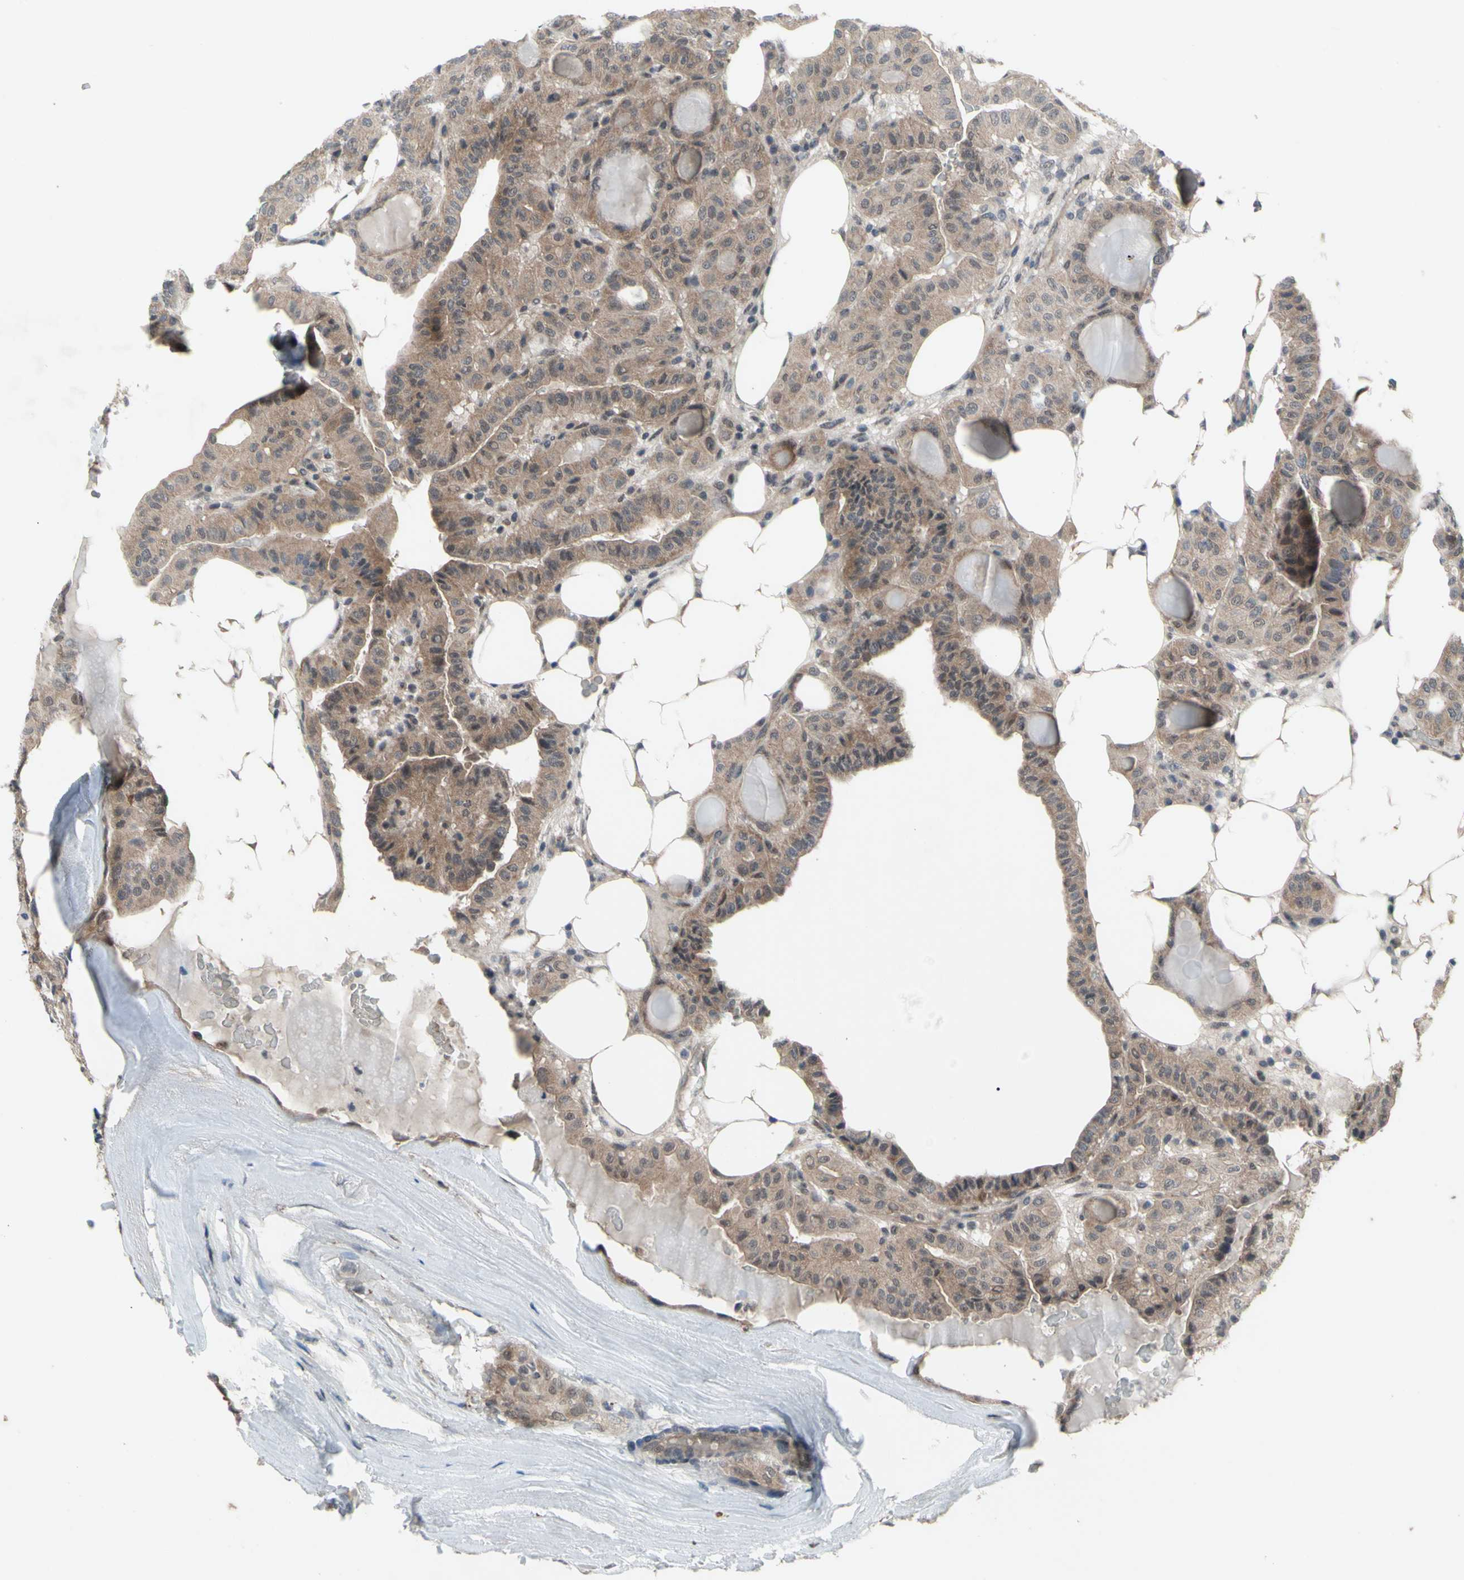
{"staining": {"intensity": "weak", "quantity": ">75%", "location": "cytoplasmic/membranous"}, "tissue": "thyroid cancer", "cell_type": "Tumor cells", "image_type": "cancer", "snomed": [{"axis": "morphology", "description": "Papillary adenocarcinoma, NOS"}, {"axis": "topography", "description": "Thyroid gland"}], "caption": "Weak cytoplasmic/membranous protein positivity is present in about >75% of tumor cells in thyroid cancer (papillary adenocarcinoma).", "gene": "TRDMT1", "patient": {"sex": "male", "age": 77}}